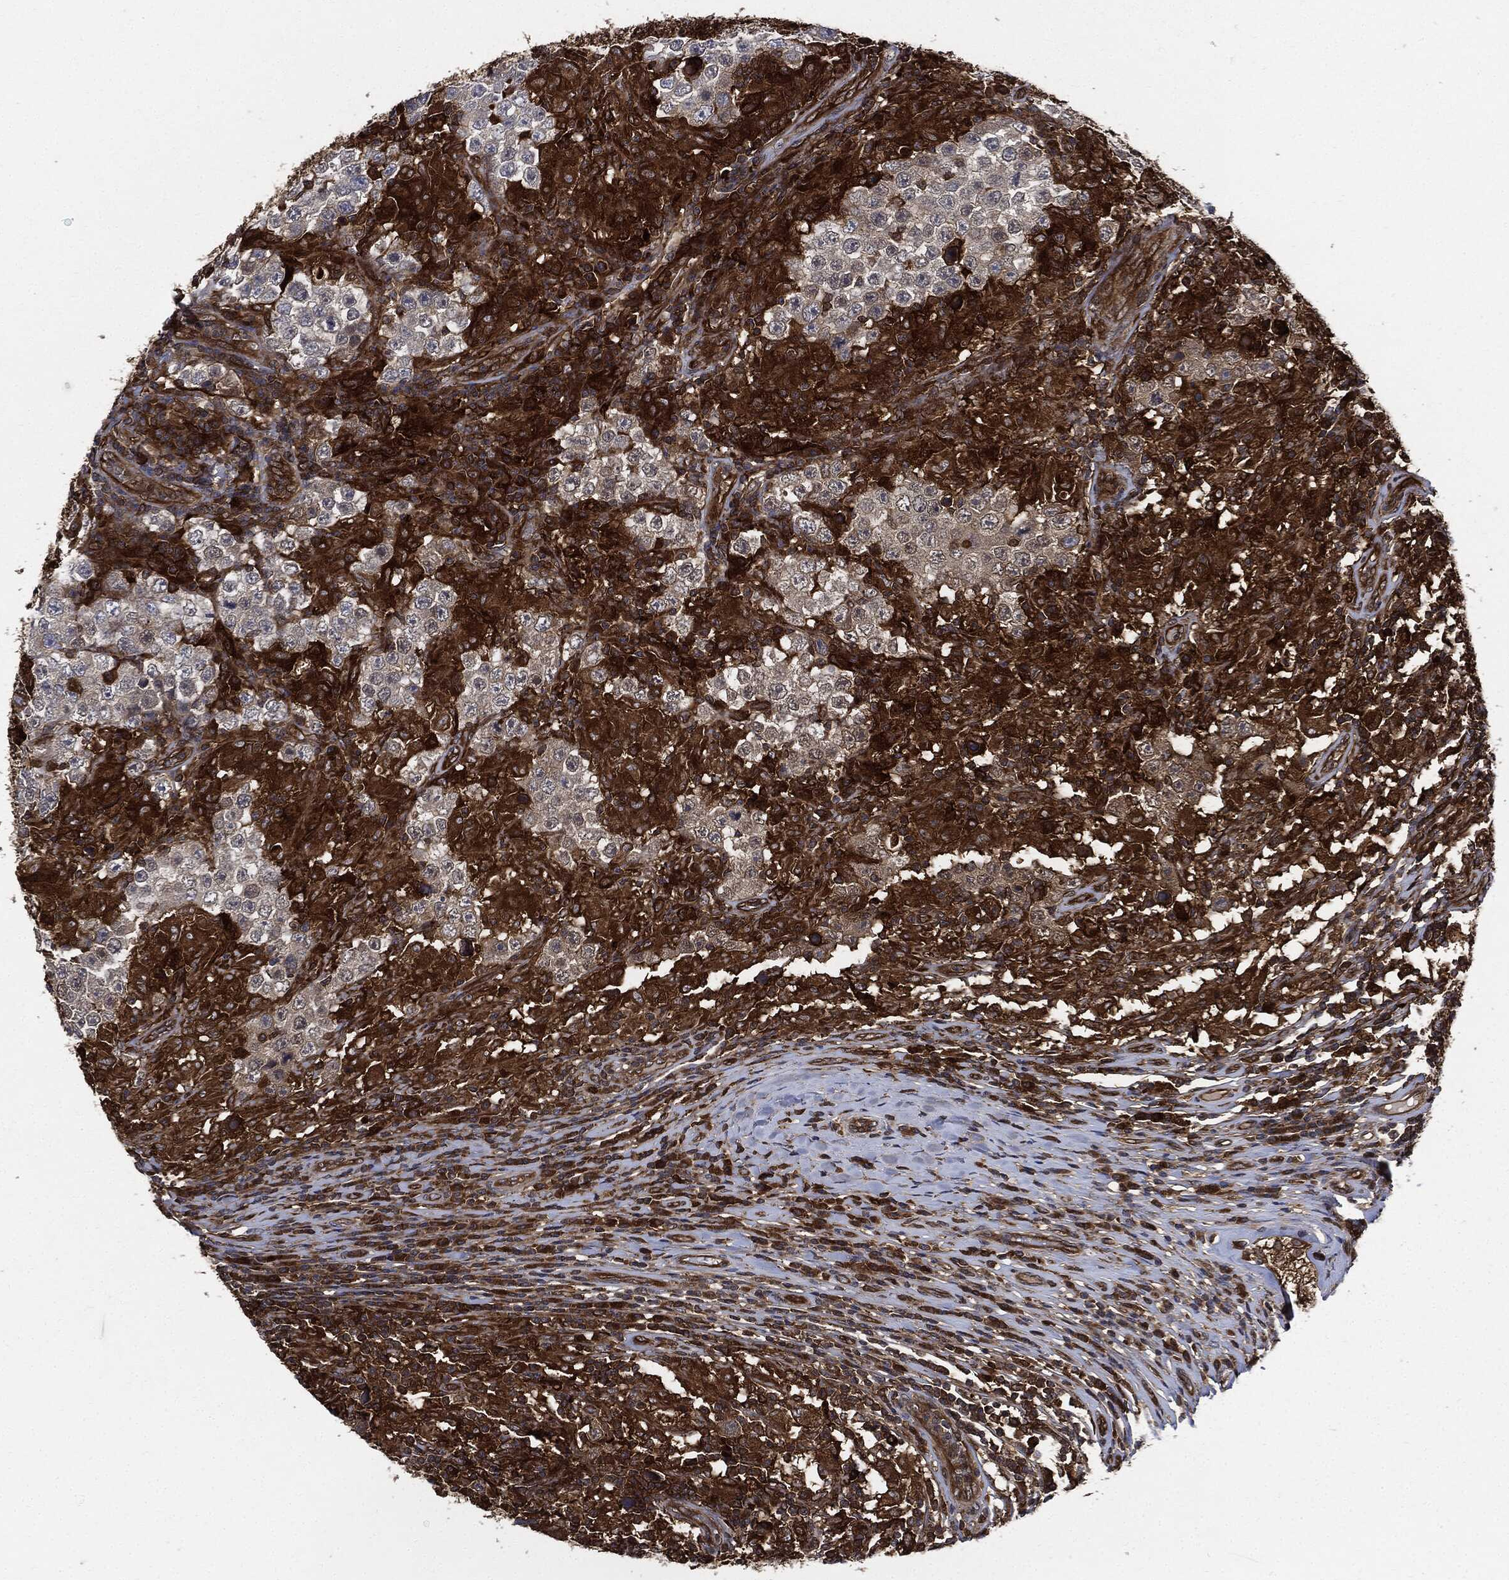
{"staining": {"intensity": "negative", "quantity": "none", "location": "none"}, "tissue": "testis cancer", "cell_type": "Tumor cells", "image_type": "cancer", "snomed": [{"axis": "morphology", "description": "Seminoma, NOS"}, {"axis": "morphology", "description": "Carcinoma, Embryonal, NOS"}, {"axis": "topography", "description": "Testis"}], "caption": "A photomicrograph of testis cancer stained for a protein demonstrates no brown staining in tumor cells.", "gene": "XPNPEP1", "patient": {"sex": "male", "age": 41}}